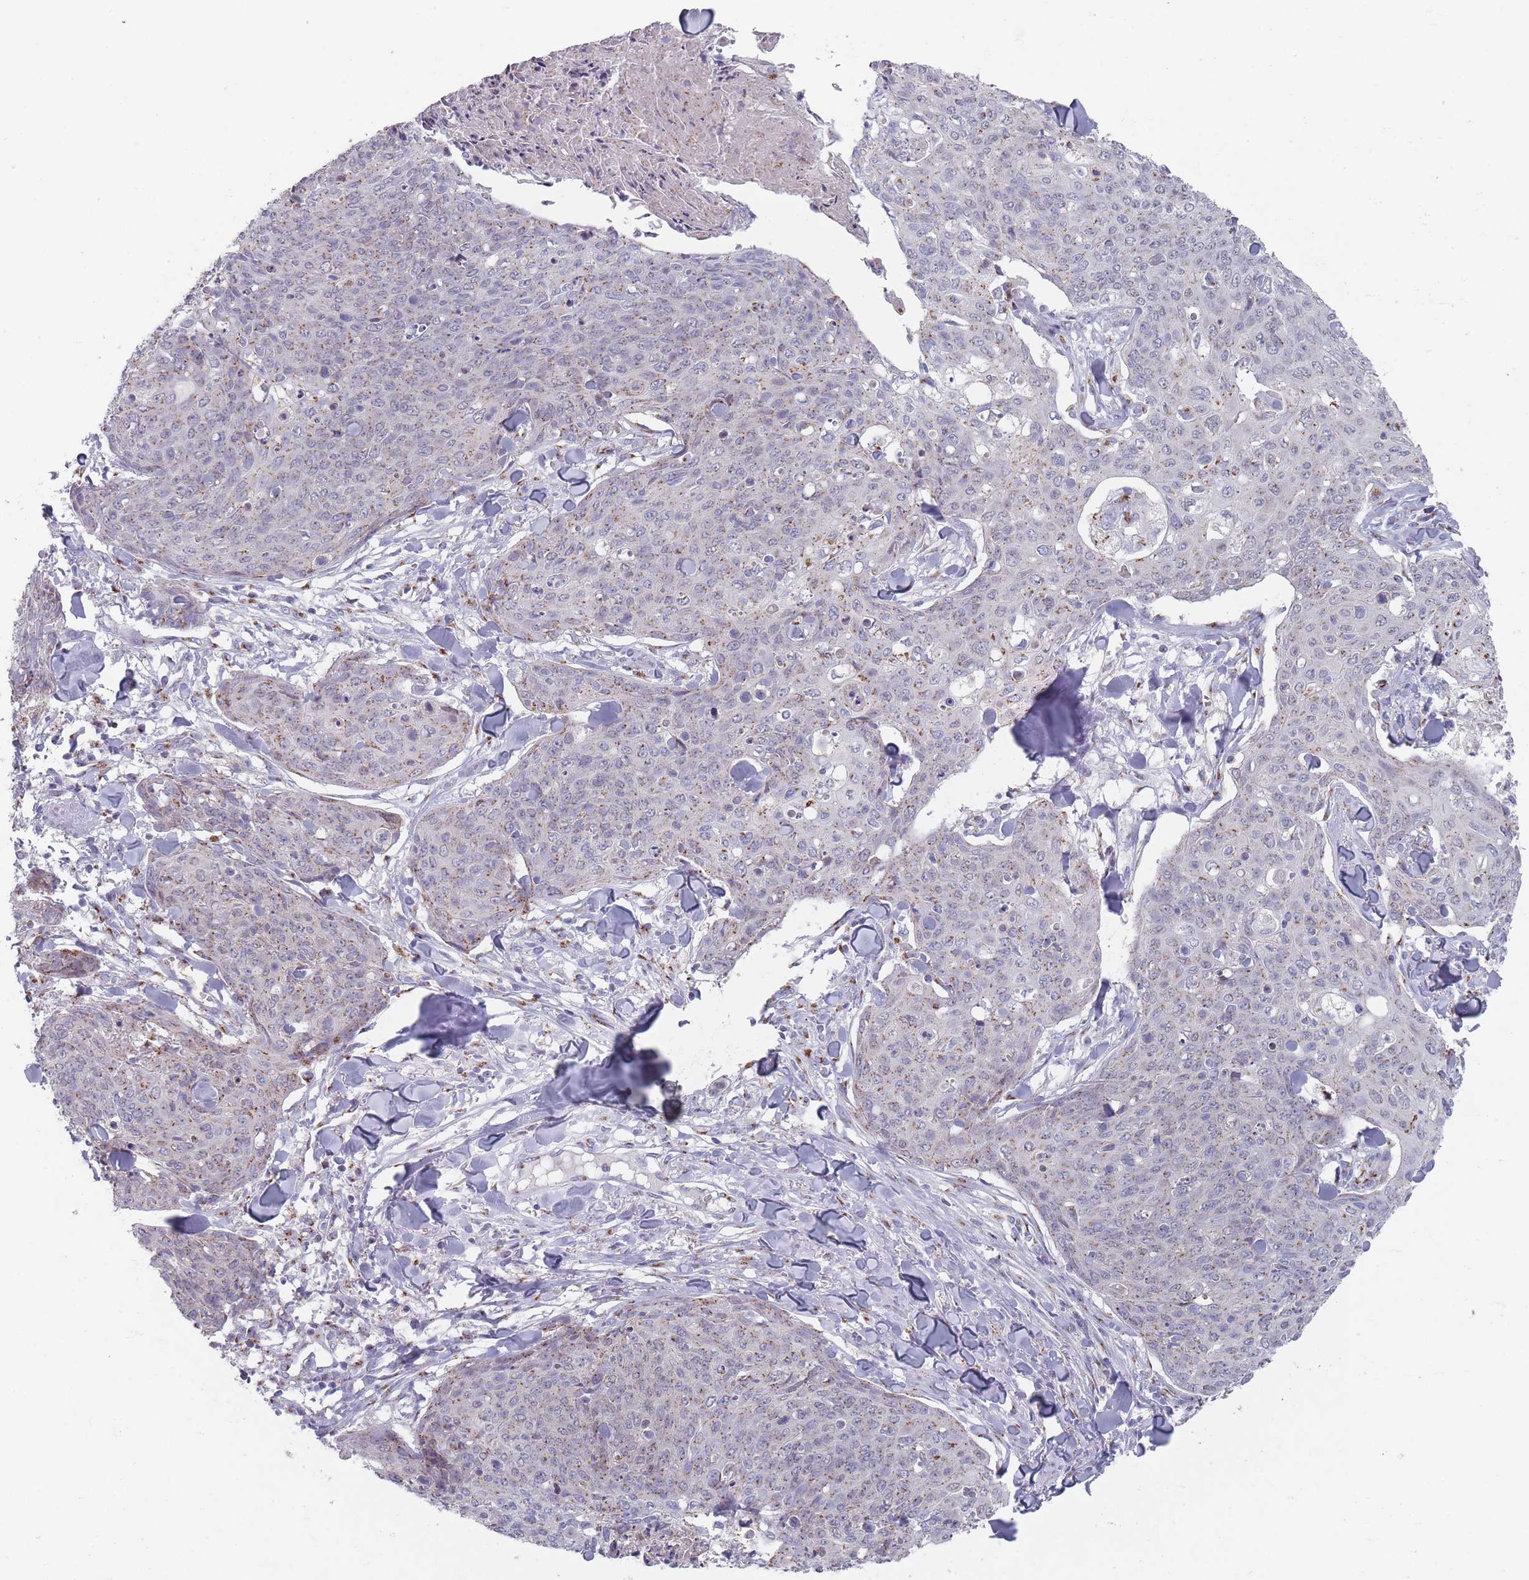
{"staining": {"intensity": "weak", "quantity": ">75%", "location": "cytoplasmic/membranous"}, "tissue": "skin cancer", "cell_type": "Tumor cells", "image_type": "cancer", "snomed": [{"axis": "morphology", "description": "Squamous cell carcinoma, NOS"}, {"axis": "topography", "description": "Skin"}, {"axis": "topography", "description": "Vulva"}], "caption": "A low amount of weak cytoplasmic/membranous staining is seen in approximately >75% of tumor cells in skin cancer (squamous cell carcinoma) tissue.", "gene": "MAN1B1", "patient": {"sex": "female", "age": 85}}